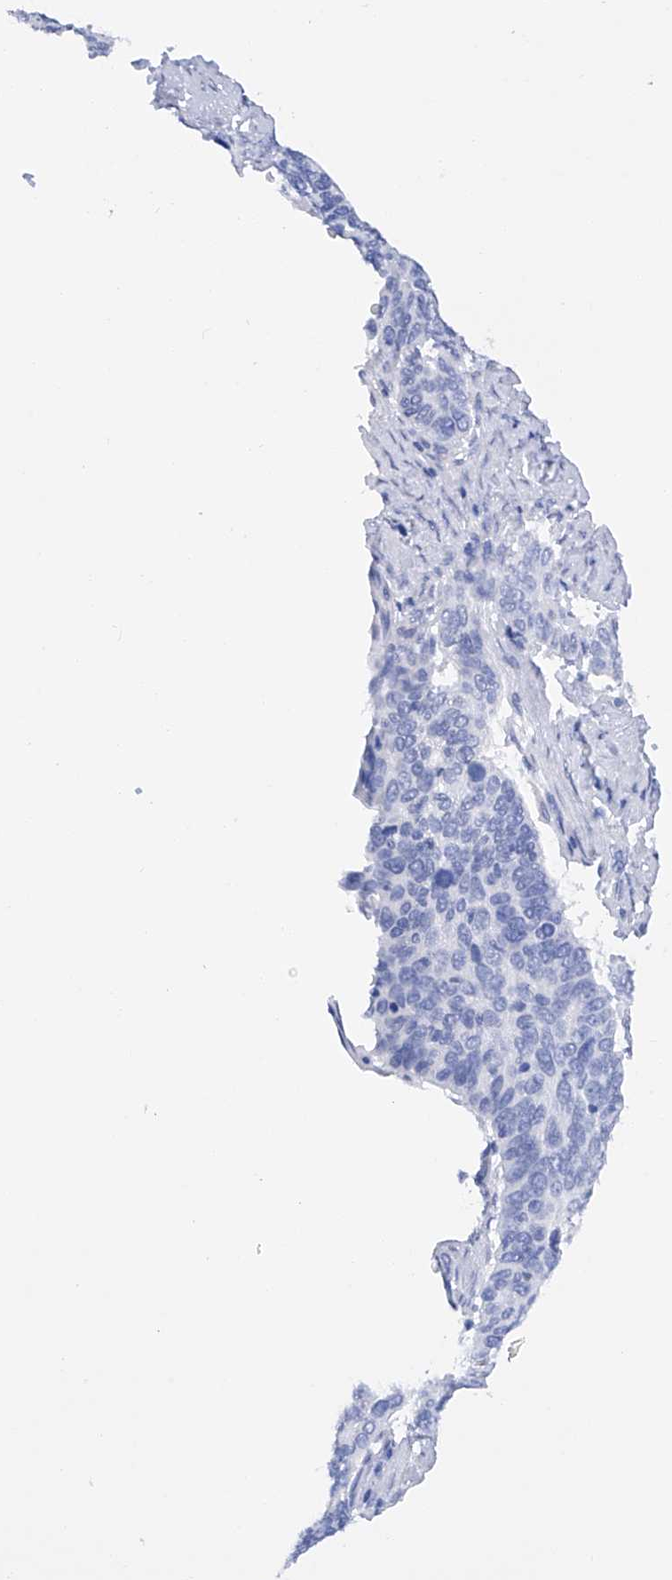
{"staining": {"intensity": "negative", "quantity": "none", "location": "none"}, "tissue": "cervical cancer", "cell_type": "Tumor cells", "image_type": "cancer", "snomed": [{"axis": "morphology", "description": "Squamous cell carcinoma, NOS"}, {"axis": "topography", "description": "Cervix"}], "caption": "This is an immunohistochemistry micrograph of human squamous cell carcinoma (cervical). There is no staining in tumor cells.", "gene": "FLG", "patient": {"sex": "female", "age": 60}}